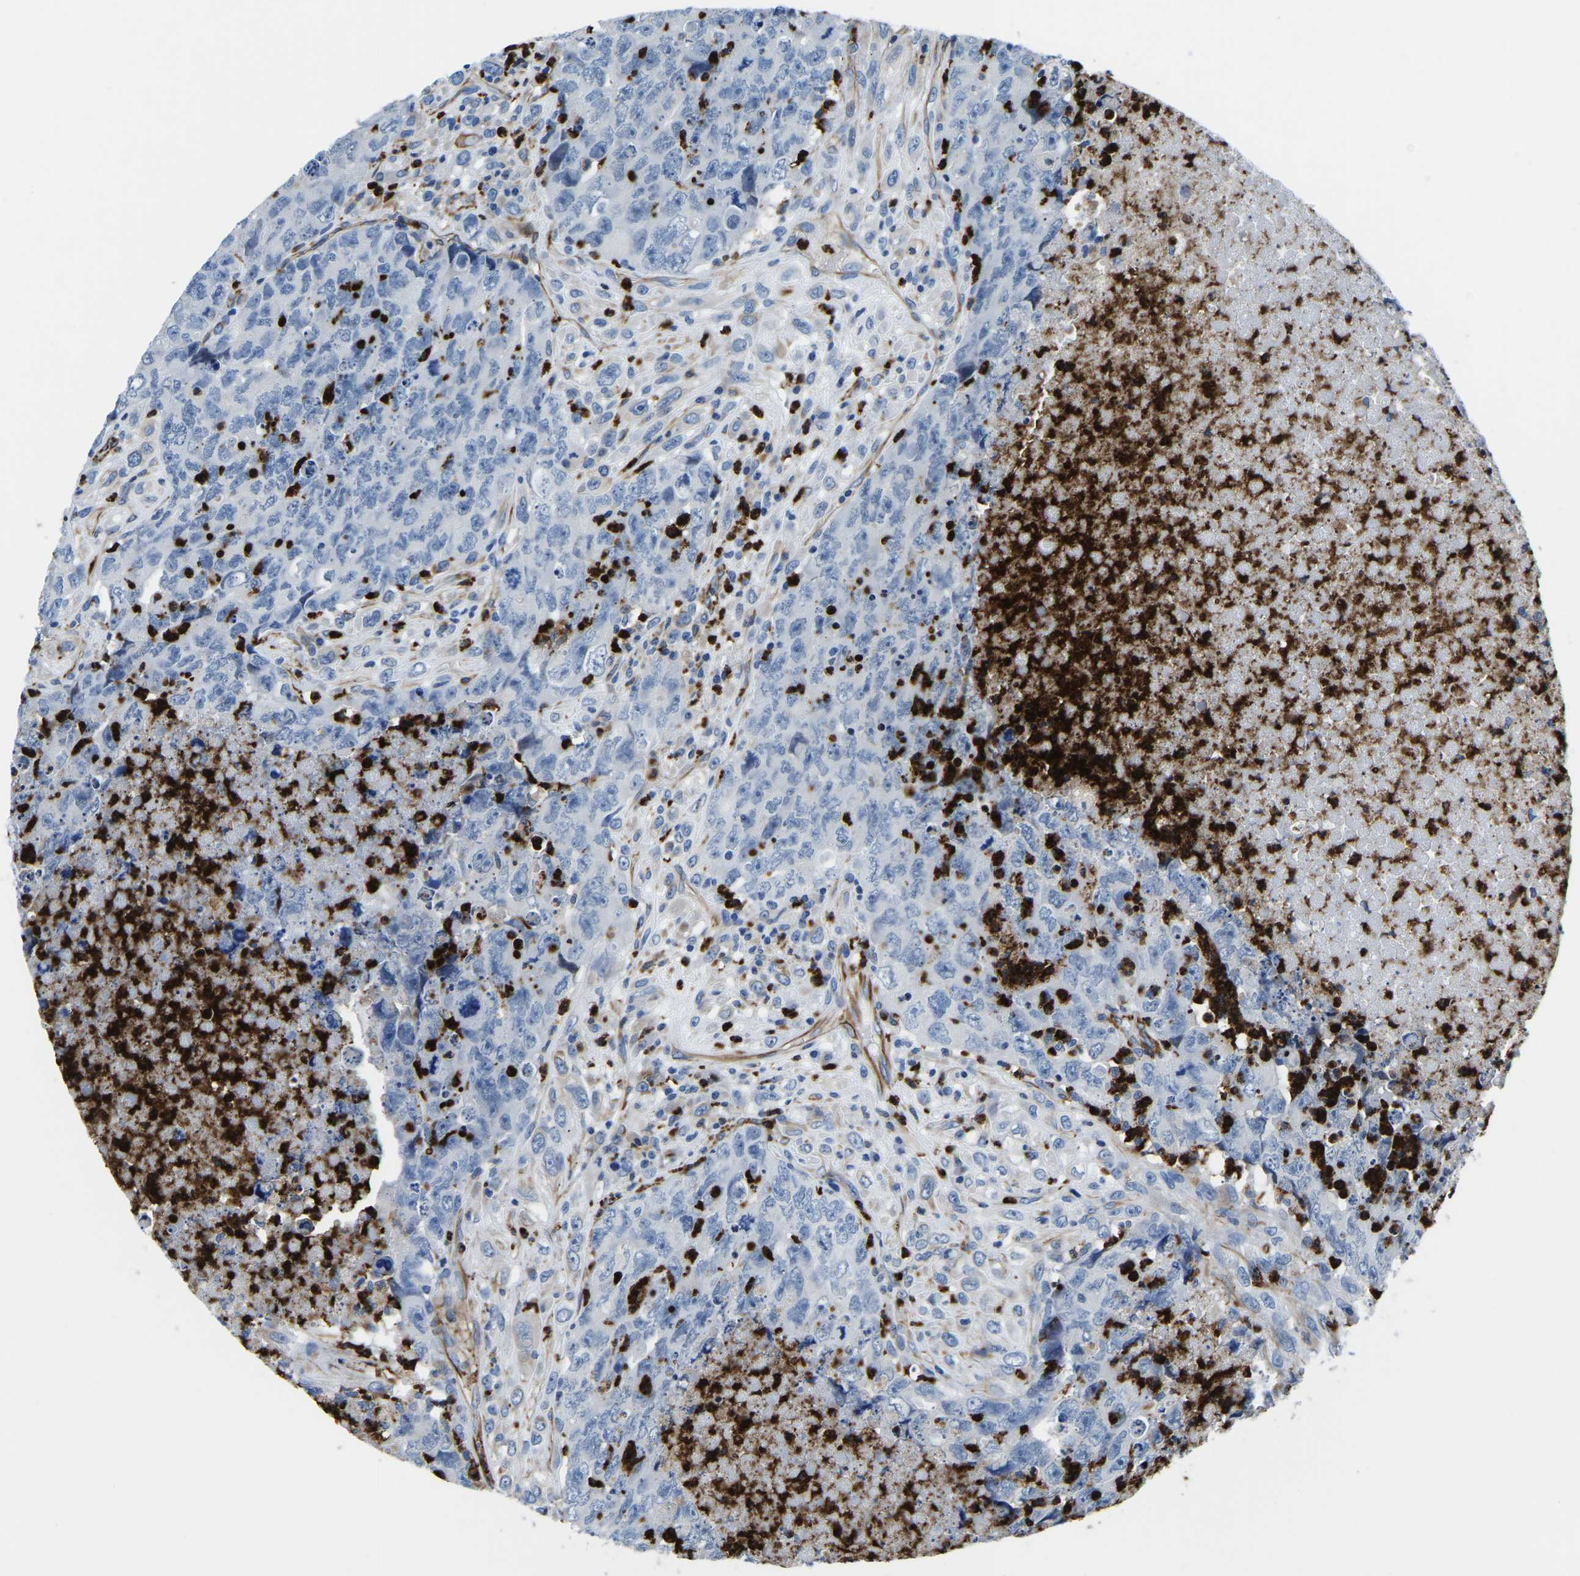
{"staining": {"intensity": "negative", "quantity": "none", "location": "none"}, "tissue": "testis cancer", "cell_type": "Tumor cells", "image_type": "cancer", "snomed": [{"axis": "morphology", "description": "Carcinoma, Embryonal, NOS"}, {"axis": "topography", "description": "Testis"}], "caption": "Testis cancer (embryonal carcinoma) was stained to show a protein in brown. There is no significant staining in tumor cells.", "gene": "MS4A3", "patient": {"sex": "male", "age": 32}}